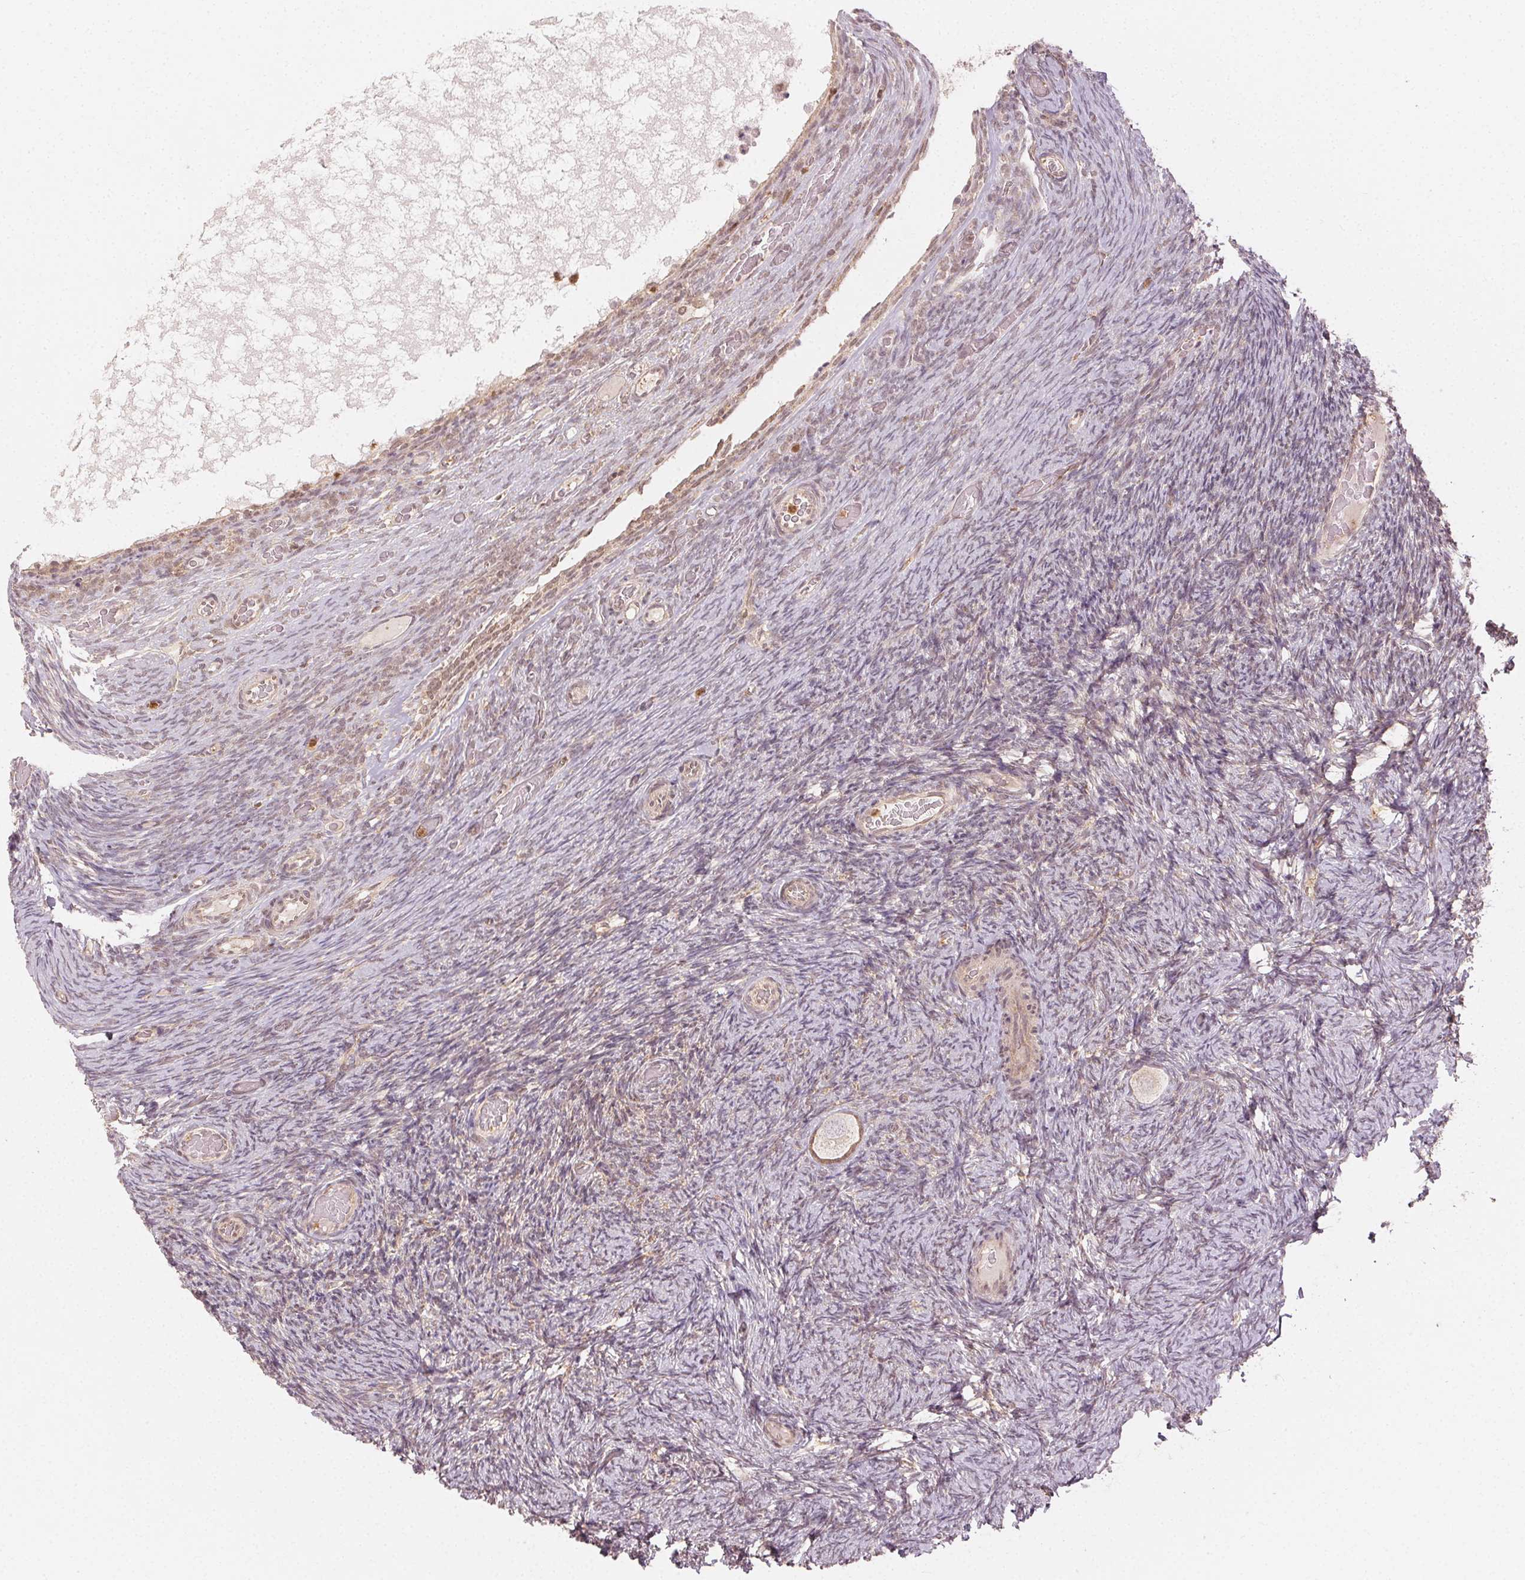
{"staining": {"intensity": "weak", "quantity": "<25%", "location": "cytoplasmic/membranous,nuclear"}, "tissue": "ovary", "cell_type": "Follicle cells", "image_type": "normal", "snomed": [{"axis": "morphology", "description": "Normal tissue, NOS"}, {"axis": "topography", "description": "Ovary"}], "caption": "Follicle cells are negative for protein expression in benign human ovary. (DAB immunohistochemistry (IHC), high magnification).", "gene": "MAPK14", "patient": {"sex": "female", "age": 34}}